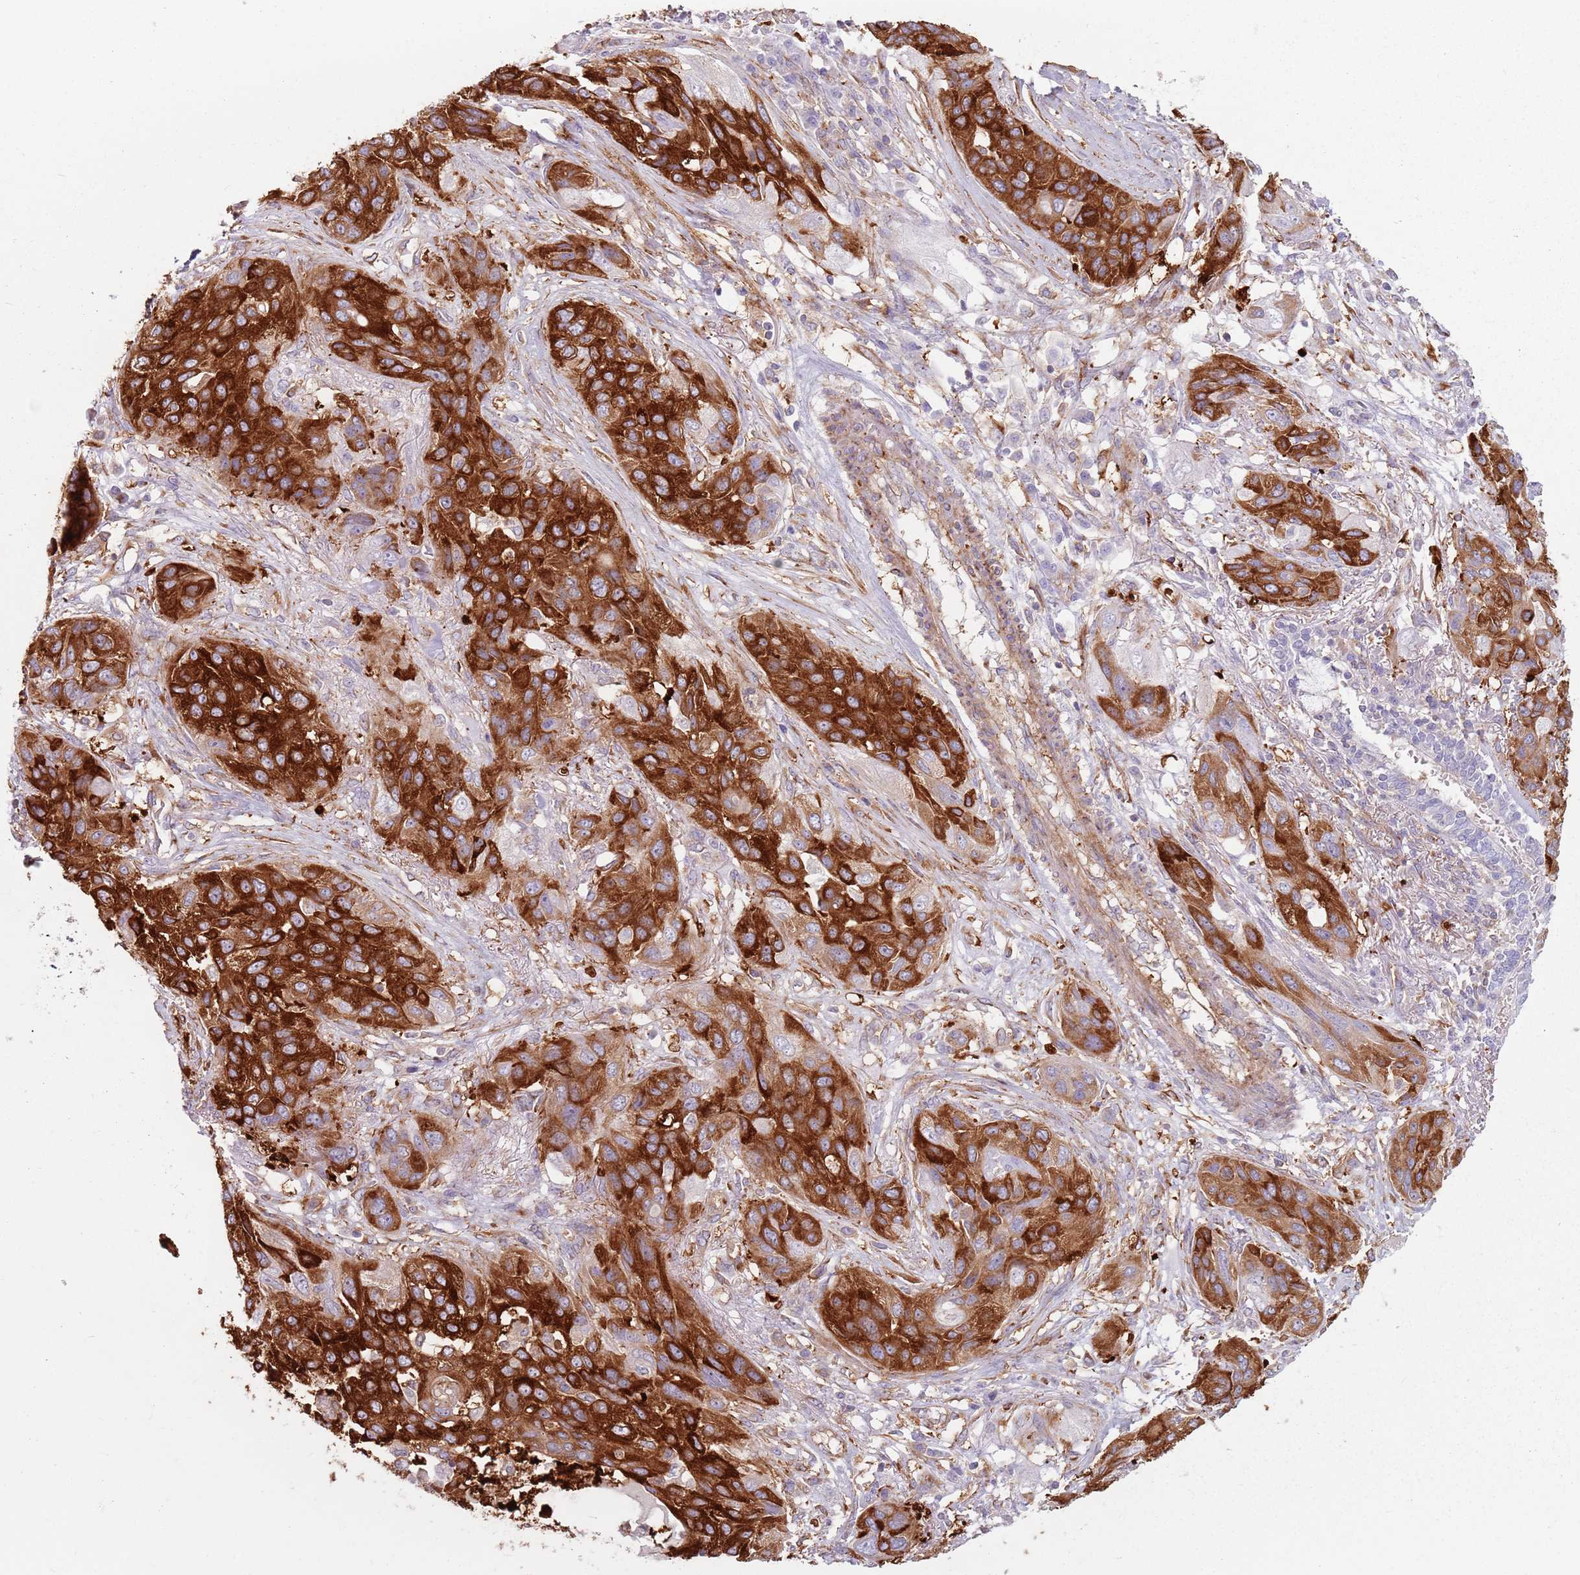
{"staining": {"intensity": "strong", "quantity": "25%-75%", "location": "cytoplasmic/membranous"}, "tissue": "lung cancer", "cell_type": "Tumor cells", "image_type": "cancer", "snomed": [{"axis": "morphology", "description": "Squamous cell carcinoma, NOS"}, {"axis": "topography", "description": "Lung"}], "caption": "Brown immunohistochemical staining in human squamous cell carcinoma (lung) demonstrates strong cytoplasmic/membranous positivity in approximately 25%-75% of tumor cells.", "gene": "TPD52L2", "patient": {"sex": "female", "age": 70}}